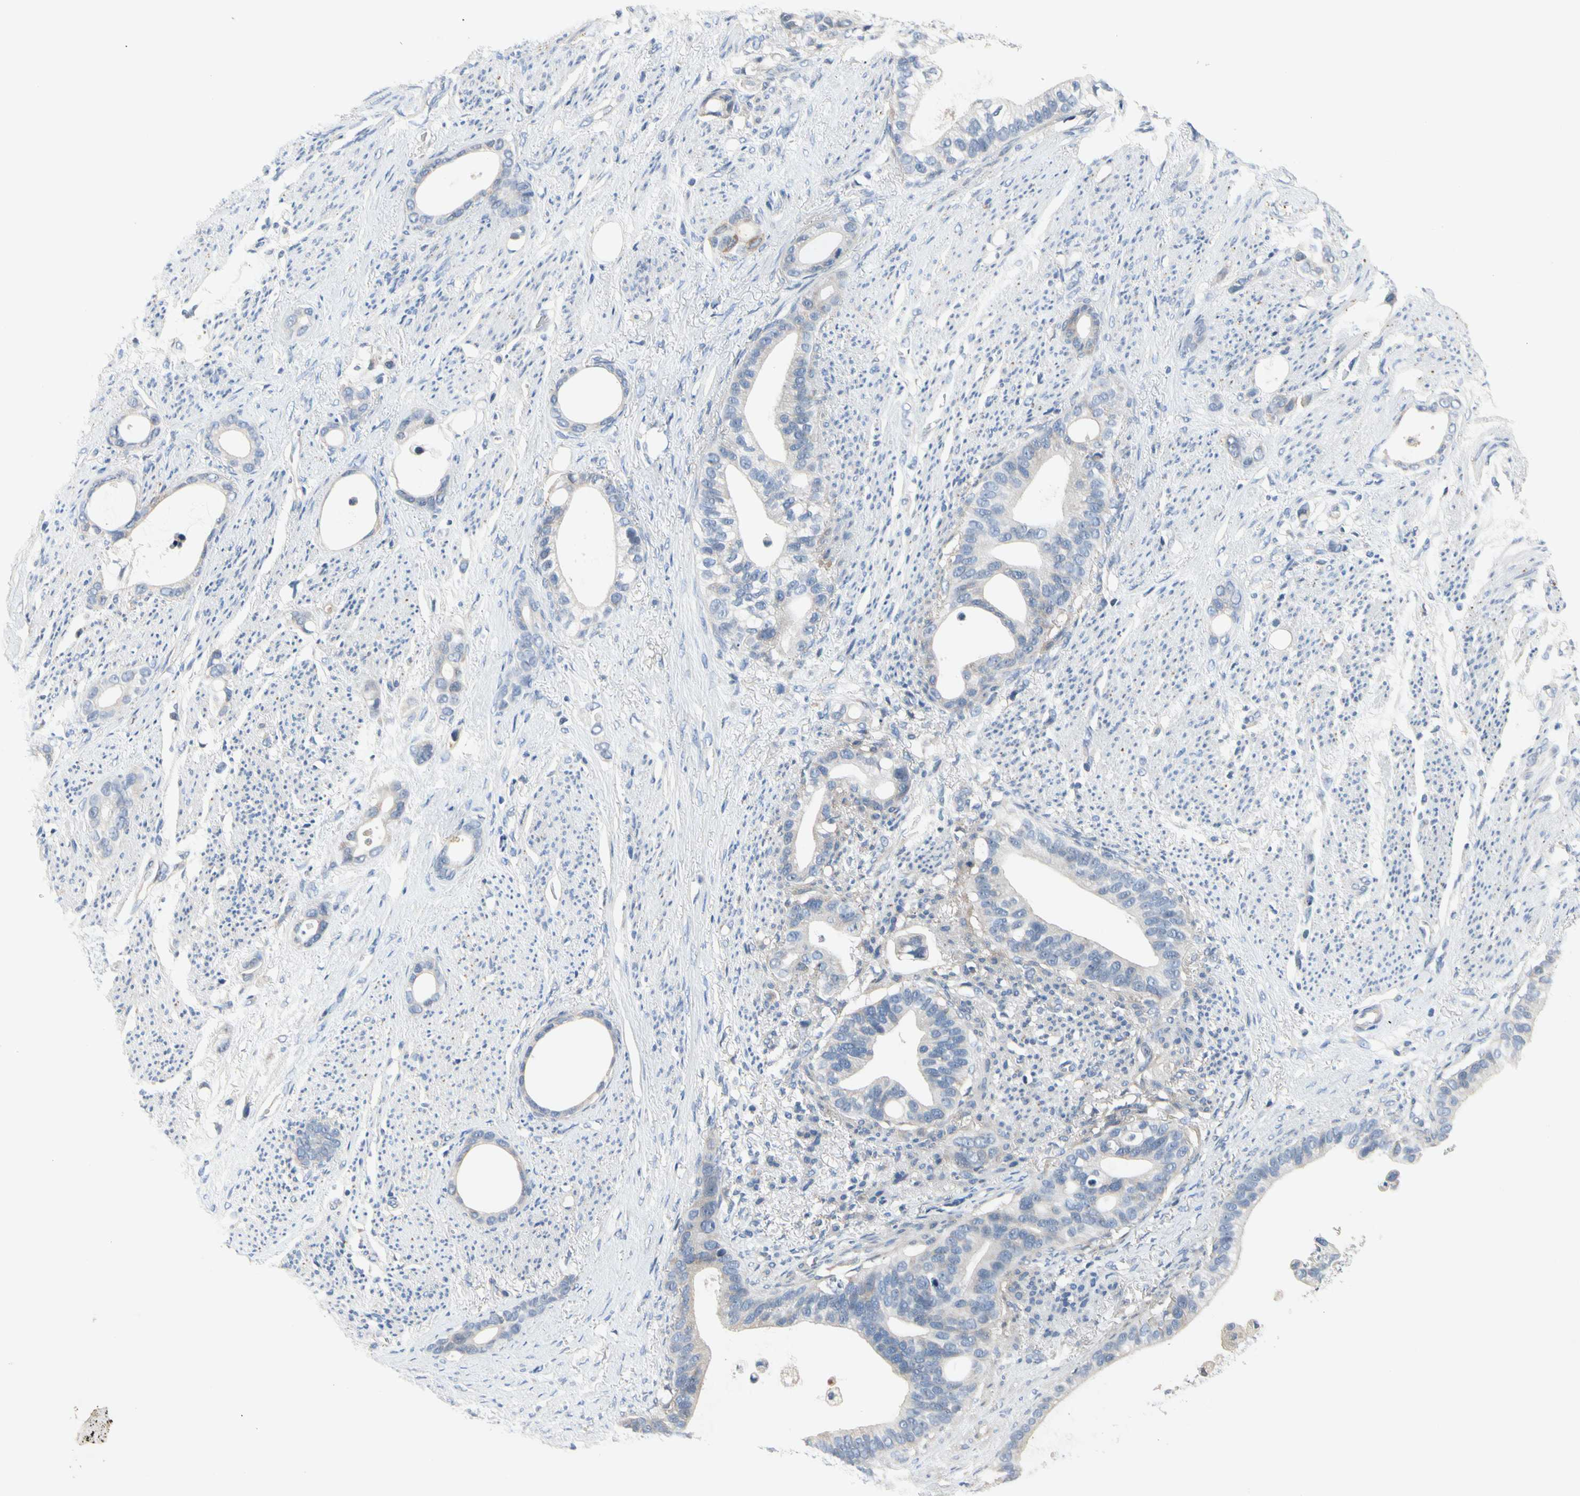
{"staining": {"intensity": "negative", "quantity": "none", "location": "none"}, "tissue": "stomach cancer", "cell_type": "Tumor cells", "image_type": "cancer", "snomed": [{"axis": "morphology", "description": "Adenocarcinoma, NOS"}, {"axis": "topography", "description": "Stomach"}], "caption": "The photomicrograph displays no staining of tumor cells in adenocarcinoma (stomach). (DAB IHC with hematoxylin counter stain).", "gene": "GAS6", "patient": {"sex": "female", "age": 75}}